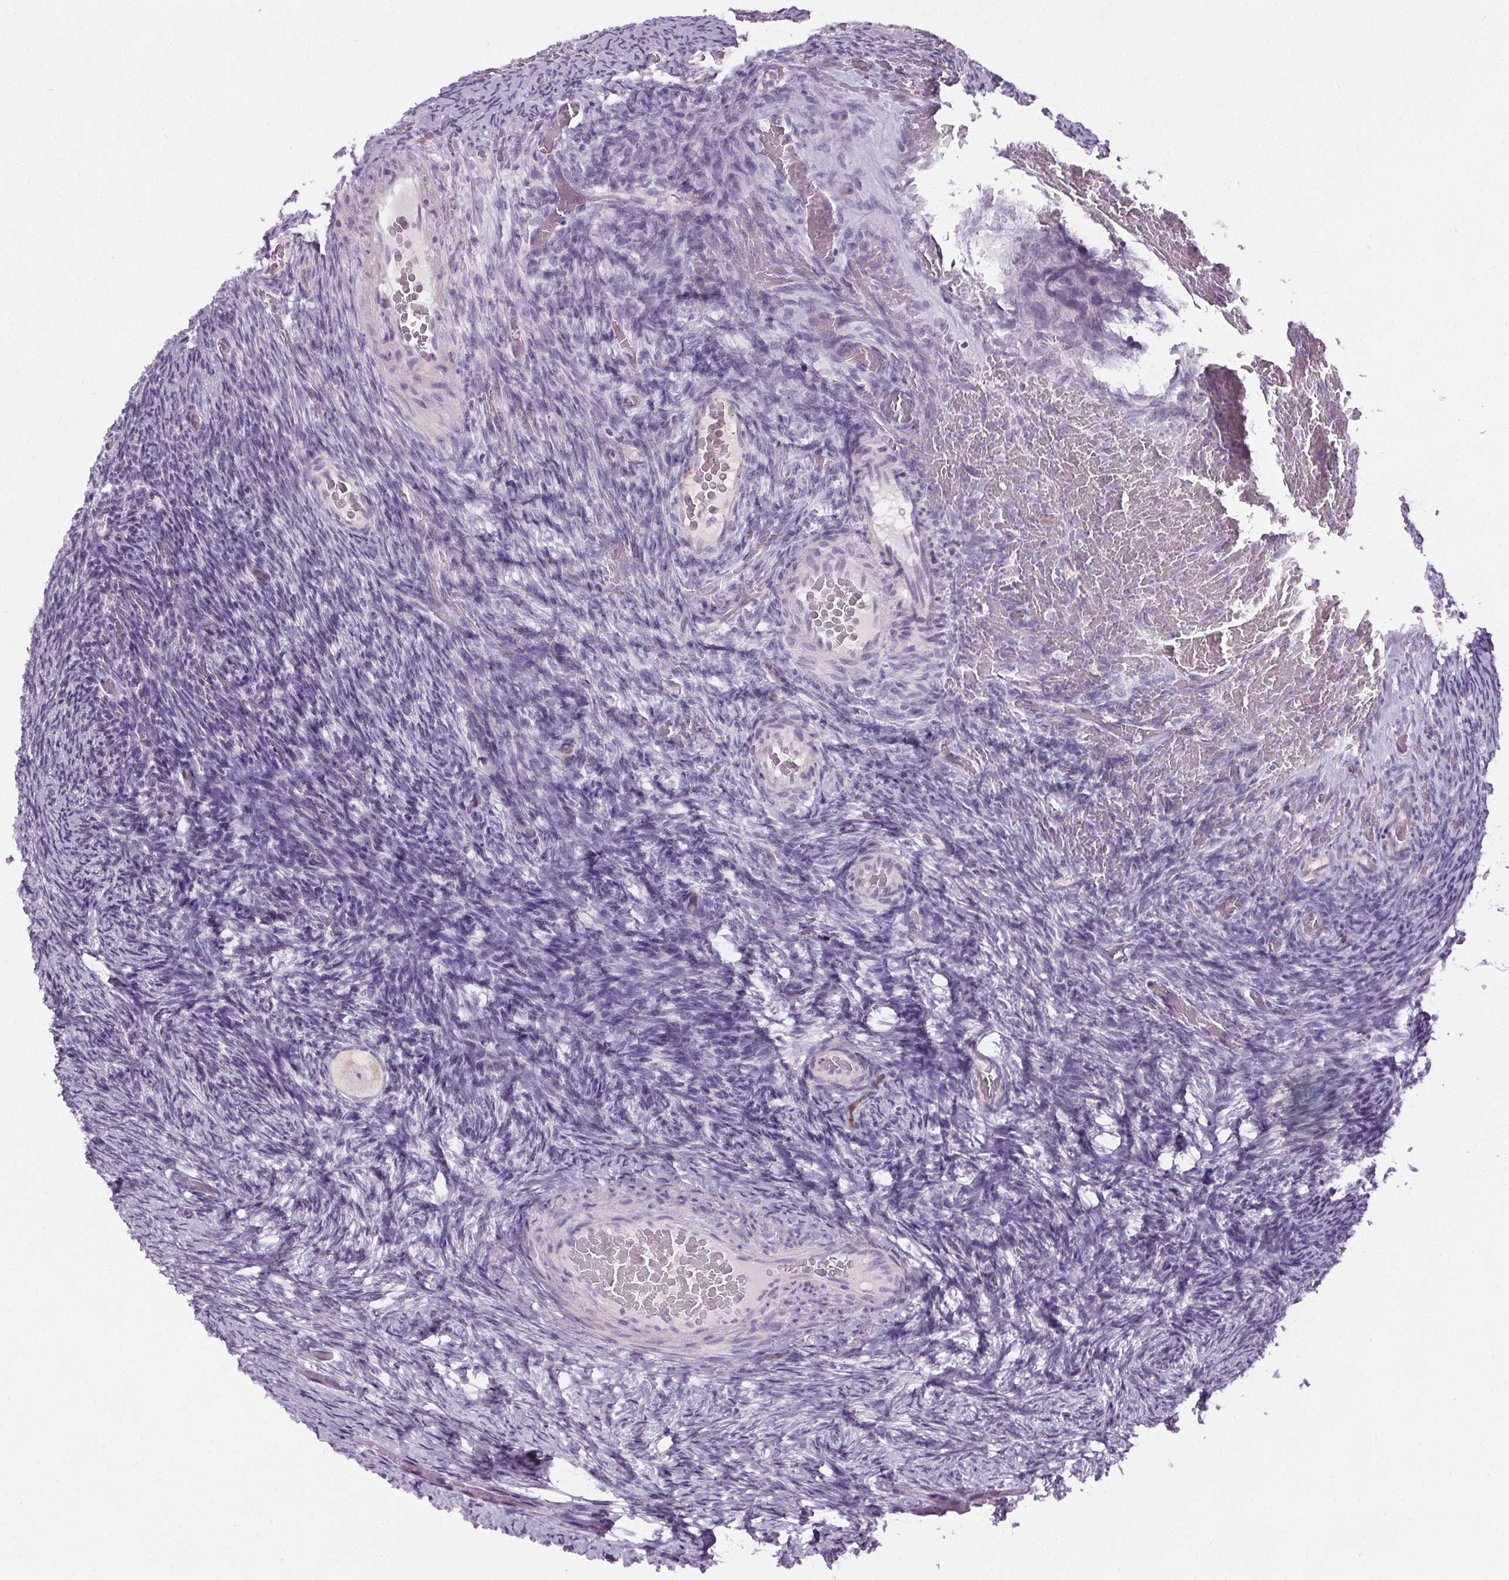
{"staining": {"intensity": "weak", "quantity": "<25%", "location": "cytoplasmic/membranous"}, "tissue": "ovary", "cell_type": "Follicle cells", "image_type": "normal", "snomed": [{"axis": "morphology", "description": "Normal tissue, NOS"}, {"axis": "topography", "description": "Ovary"}], "caption": "DAB (3,3'-diaminobenzidine) immunohistochemical staining of benign human ovary exhibits no significant expression in follicle cells. (DAB (3,3'-diaminobenzidine) immunohistochemistry (IHC), high magnification).", "gene": "GPIHBP1", "patient": {"sex": "female", "age": 34}}